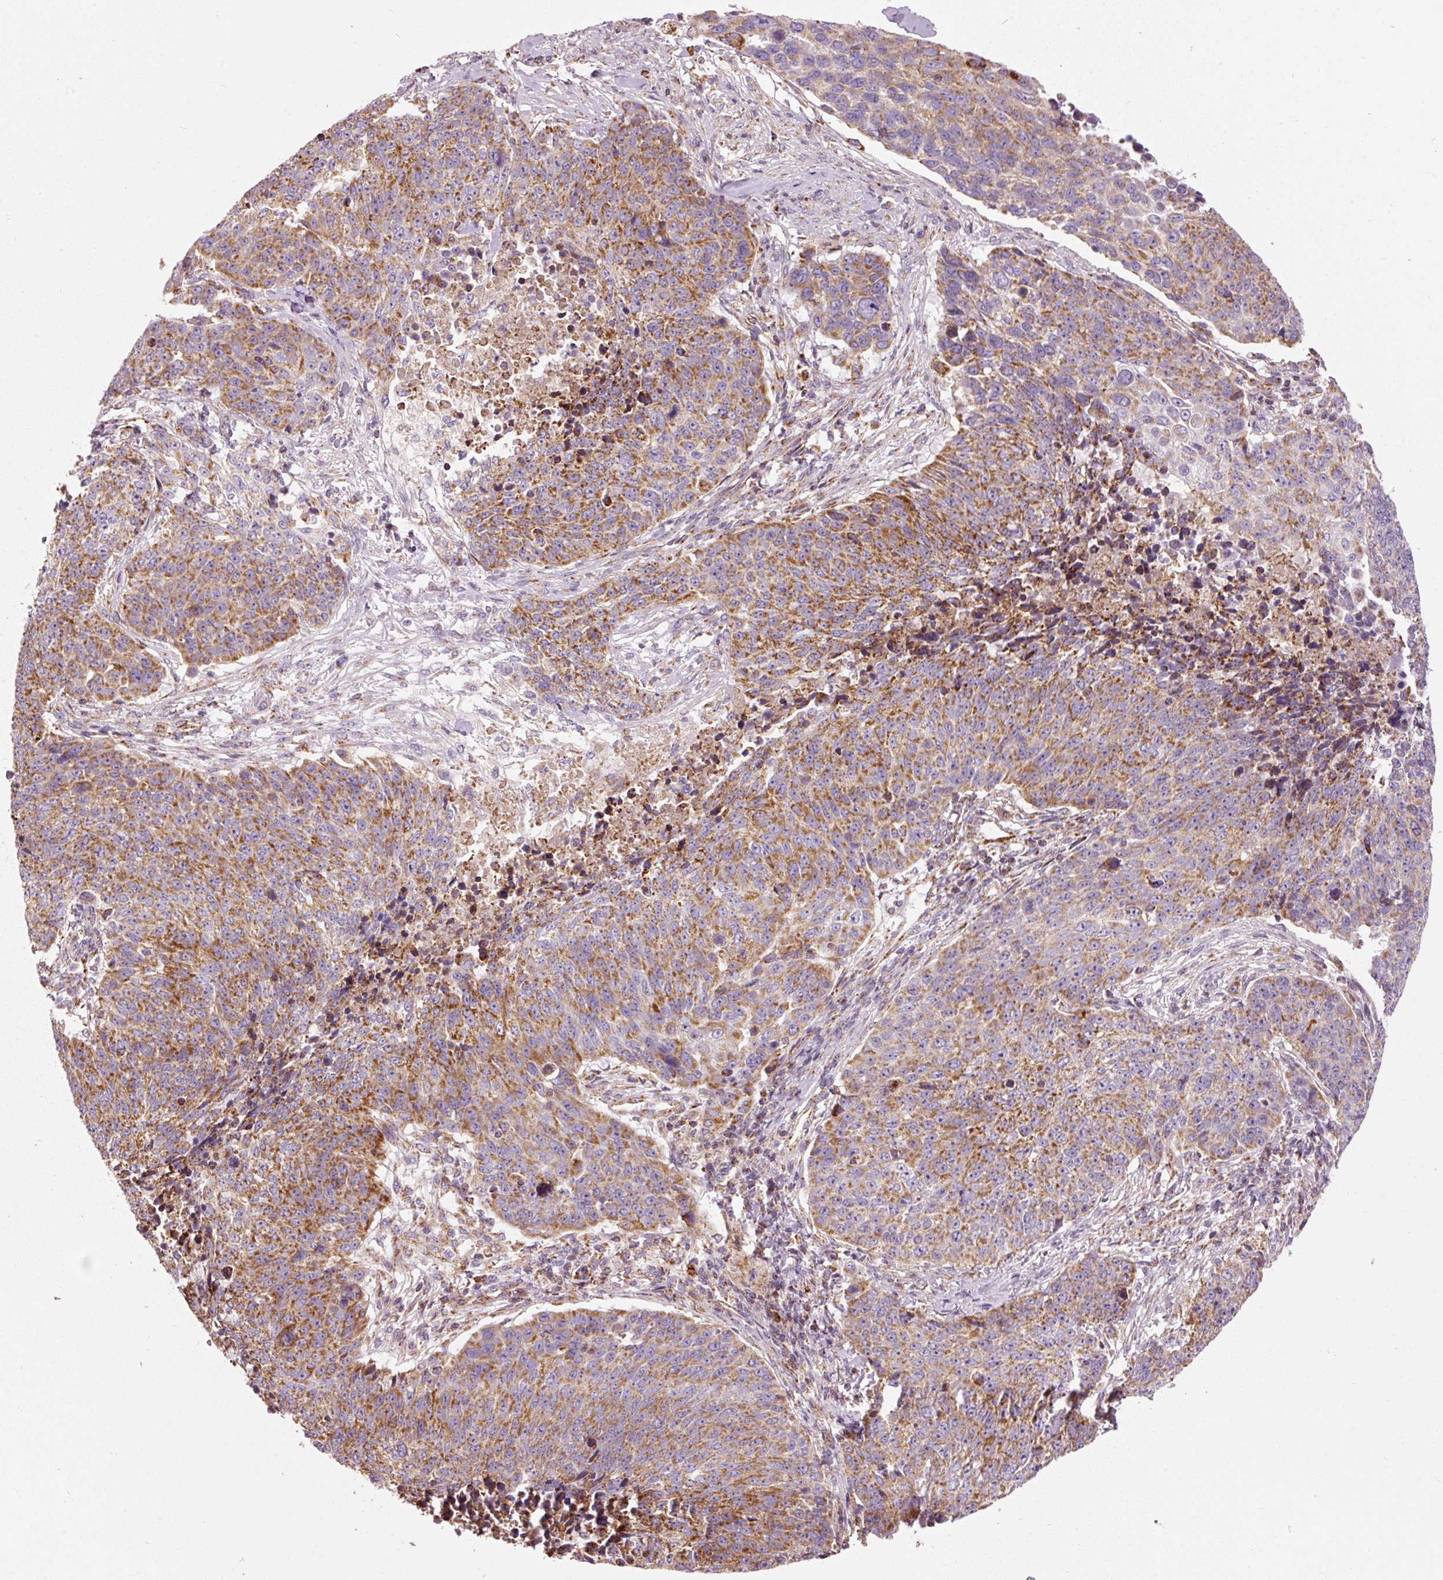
{"staining": {"intensity": "moderate", "quantity": ">75%", "location": "cytoplasmic/membranous"}, "tissue": "lung cancer", "cell_type": "Tumor cells", "image_type": "cancer", "snomed": [{"axis": "morphology", "description": "Normal tissue, NOS"}, {"axis": "morphology", "description": "Squamous cell carcinoma, NOS"}, {"axis": "topography", "description": "Lymph node"}, {"axis": "topography", "description": "Lung"}], "caption": "Protein staining by immunohistochemistry (IHC) demonstrates moderate cytoplasmic/membranous staining in about >75% of tumor cells in lung cancer (squamous cell carcinoma).", "gene": "NDUFB4", "patient": {"sex": "male", "age": 66}}